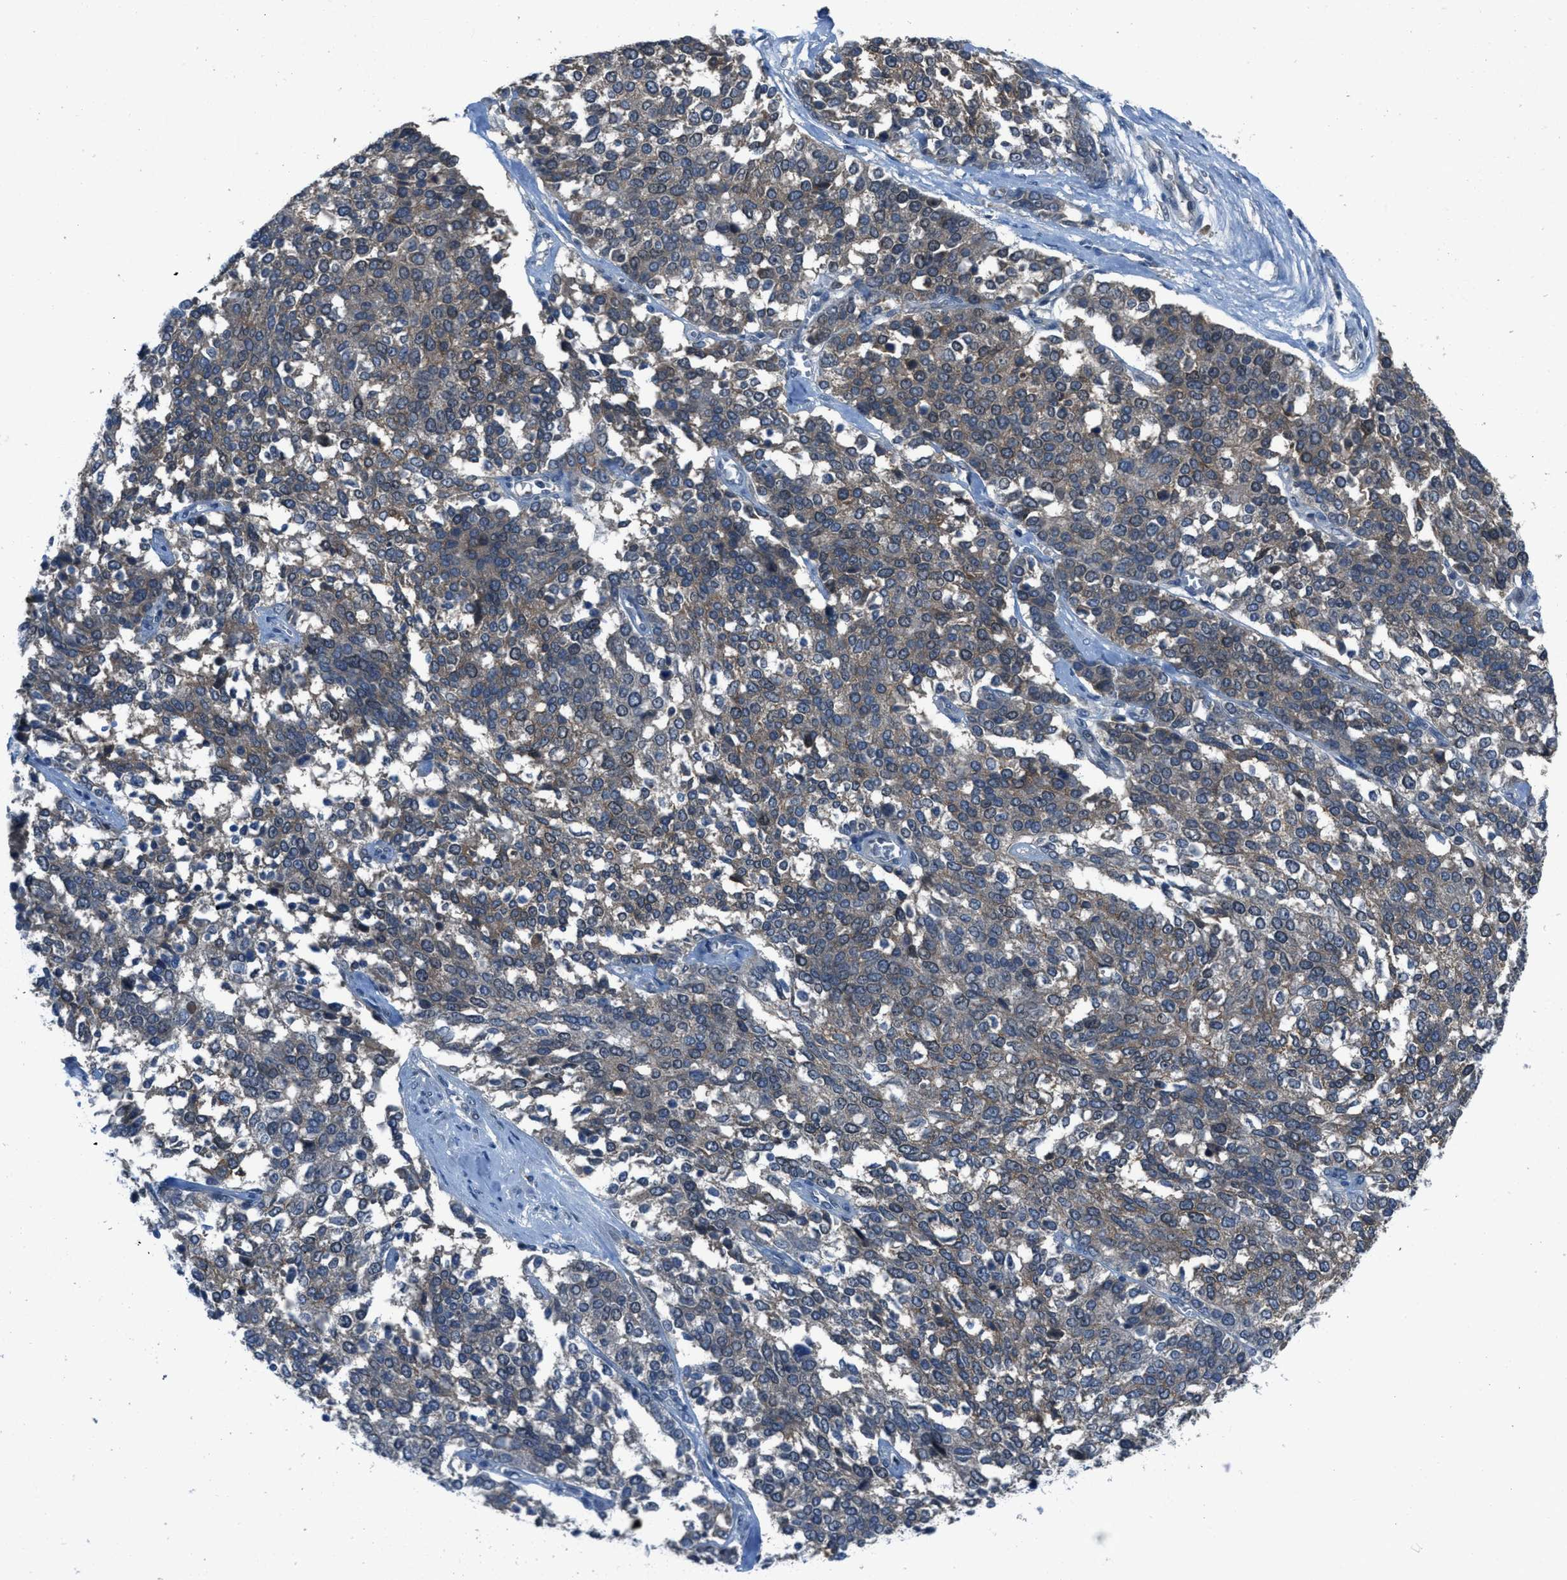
{"staining": {"intensity": "weak", "quantity": "25%-75%", "location": "cytoplasmic/membranous"}, "tissue": "ovarian cancer", "cell_type": "Tumor cells", "image_type": "cancer", "snomed": [{"axis": "morphology", "description": "Cystadenocarcinoma, serous, NOS"}, {"axis": "topography", "description": "Ovary"}], "caption": "Ovarian serous cystadenocarcinoma tissue displays weak cytoplasmic/membranous positivity in approximately 25%-75% of tumor cells, visualized by immunohistochemistry.", "gene": "MIS18A", "patient": {"sex": "female", "age": 44}}